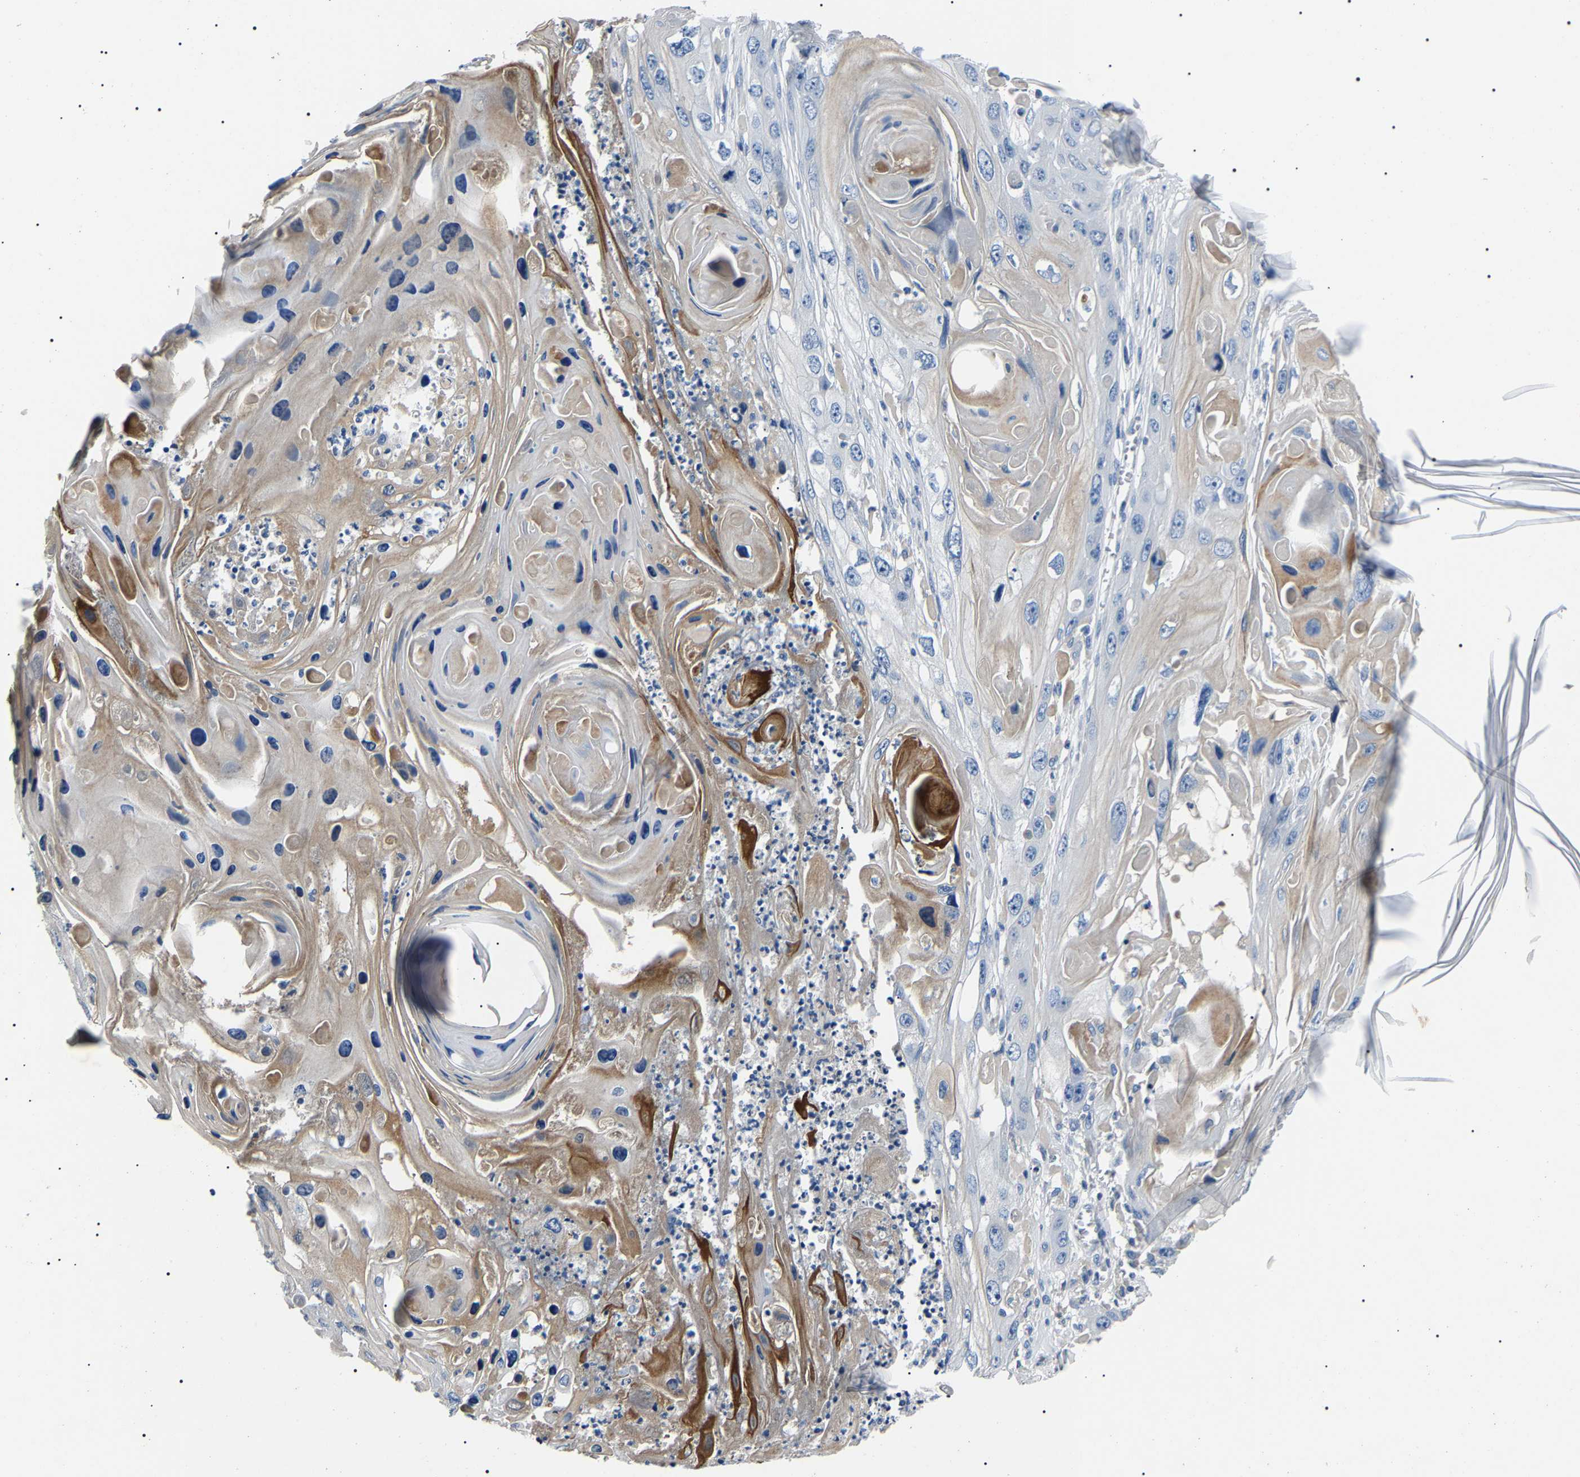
{"staining": {"intensity": "moderate", "quantity": "25%-75%", "location": "cytoplasmic/membranous"}, "tissue": "skin cancer", "cell_type": "Tumor cells", "image_type": "cancer", "snomed": [{"axis": "morphology", "description": "Squamous cell carcinoma, NOS"}, {"axis": "topography", "description": "Skin"}], "caption": "The immunohistochemical stain labels moderate cytoplasmic/membranous staining in tumor cells of skin cancer (squamous cell carcinoma) tissue.", "gene": "KLK15", "patient": {"sex": "male", "age": 55}}